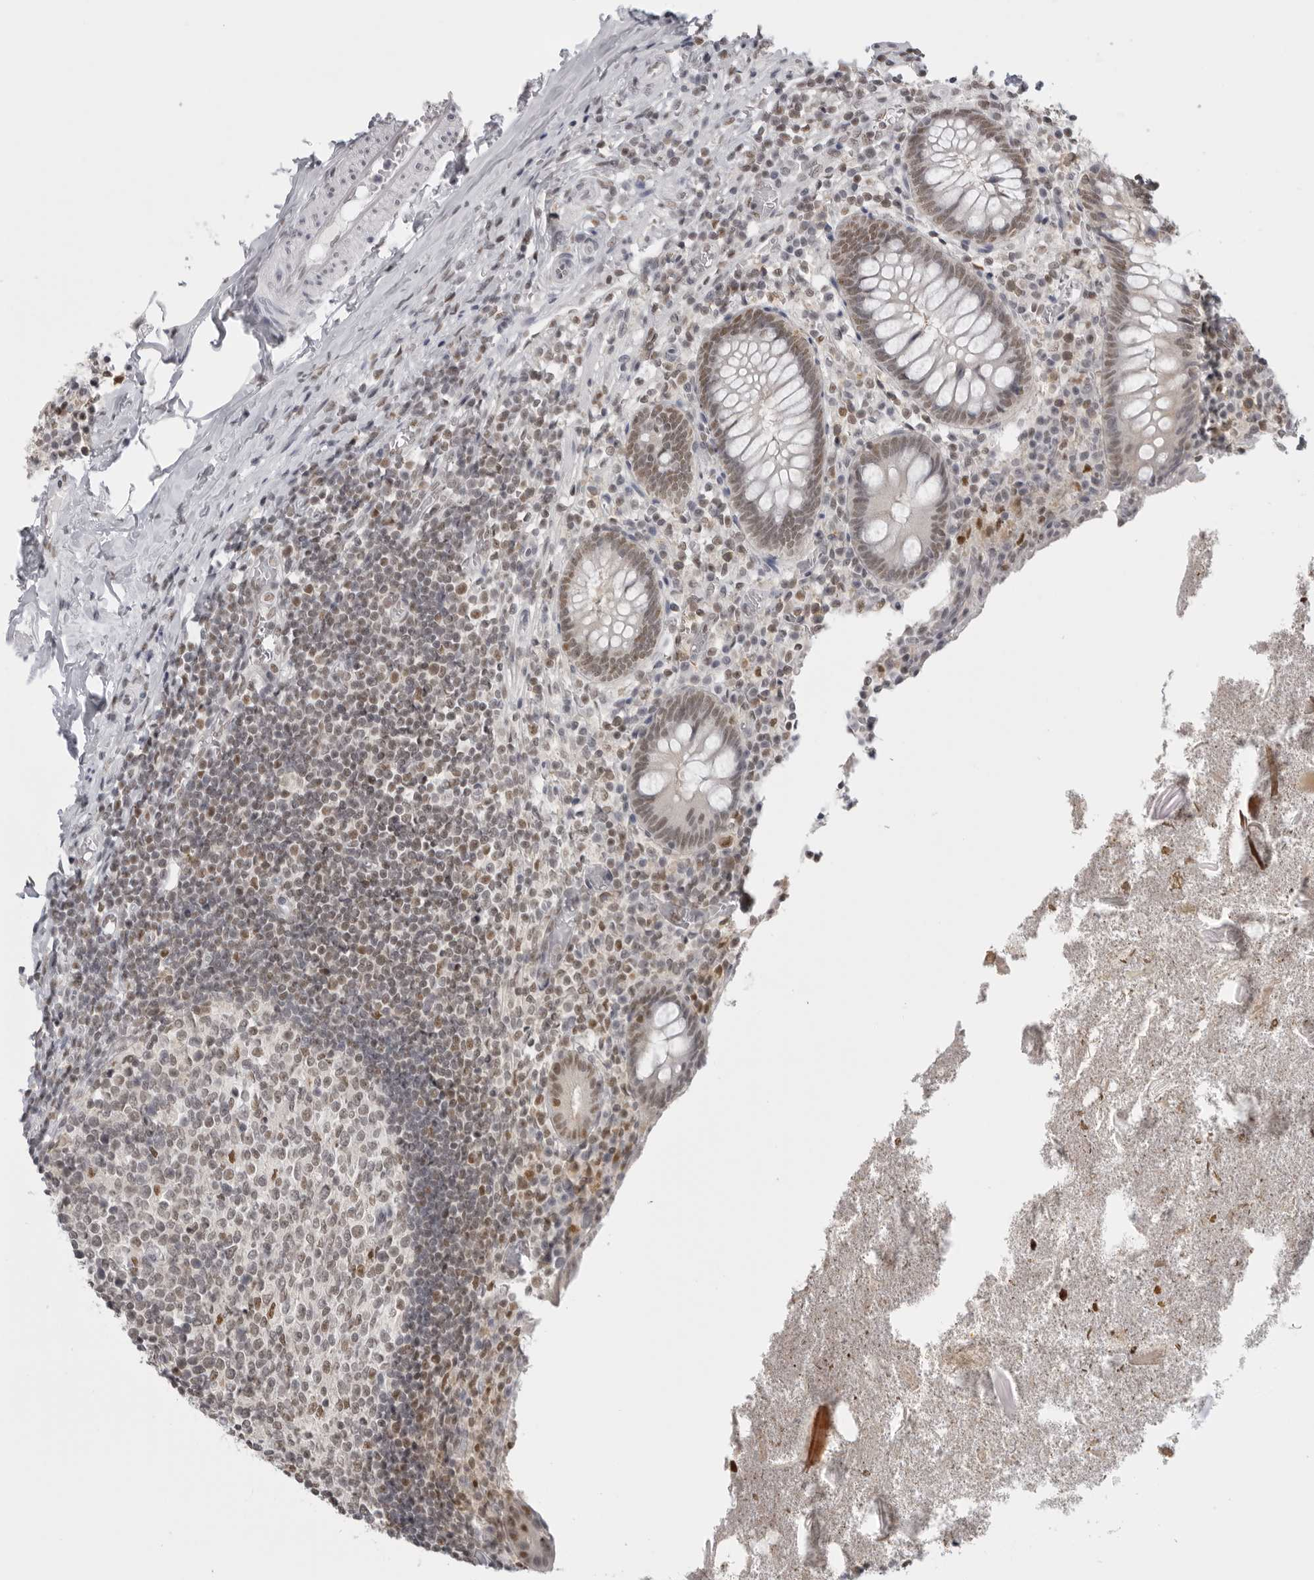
{"staining": {"intensity": "moderate", "quantity": "25%-75%", "location": "nuclear"}, "tissue": "appendix", "cell_type": "Glandular cells", "image_type": "normal", "snomed": [{"axis": "morphology", "description": "Normal tissue, NOS"}, {"axis": "topography", "description": "Appendix"}], "caption": "Immunohistochemistry (DAB (3,3'-diaminobenzidine)) staining of unremarkable human appendix exhibits moderate nuclear protein positivity in about 25%-75% of glandular cells. The protein of interest is stained brown, and the nuclei are stained in blue (DAB IHC with brightfield microscopy, high magnification).", "gene": "RPA2", "patient": {"sex": "female", "age": 17}}